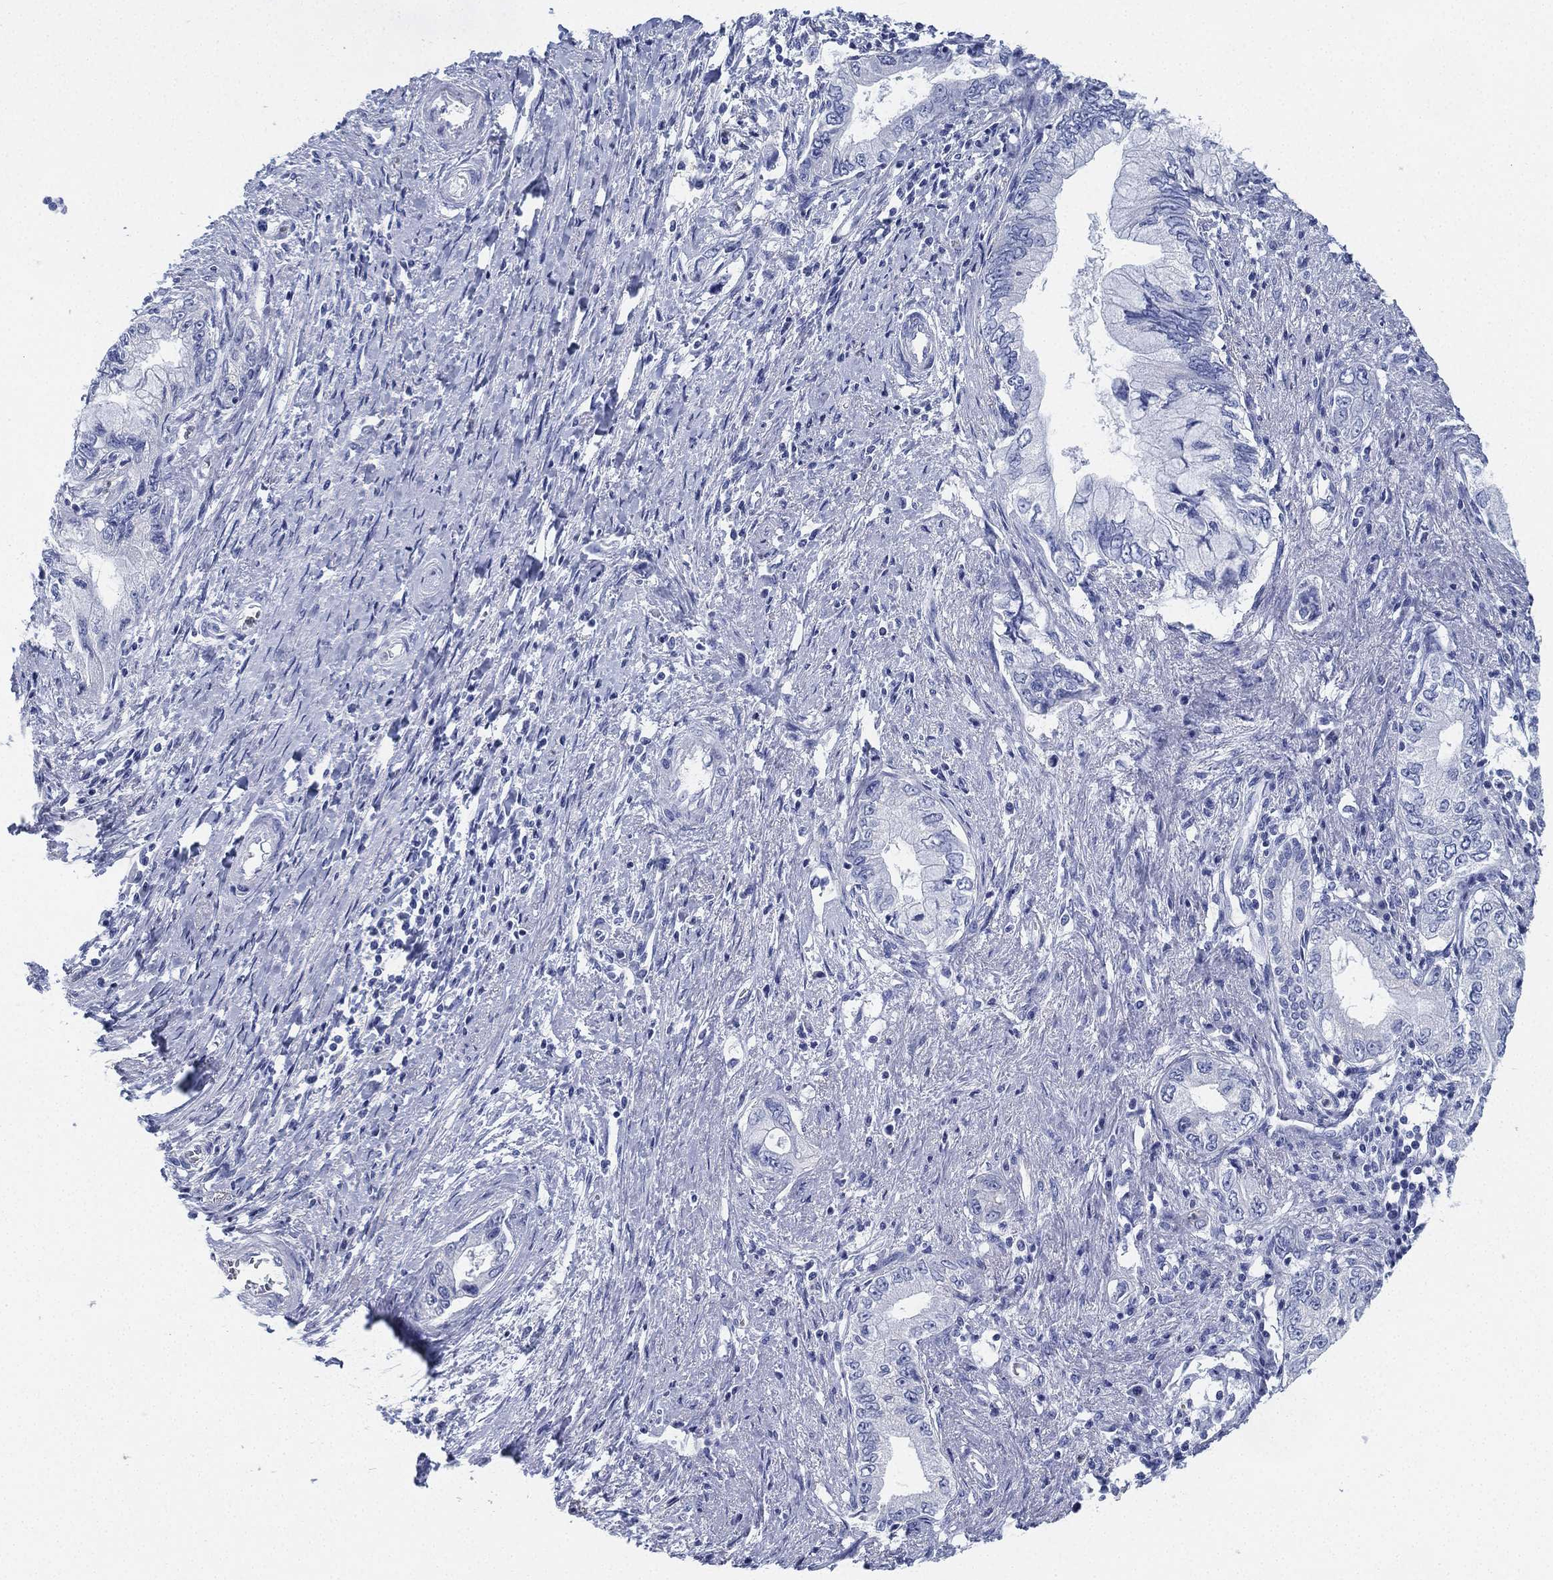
{"staining": {"intensity": "negative", "quantity": "none", "location": "none"}, "tissue": "pancreatic cancer", "cell_type": "Tumor cells", "image_type": "cancer", "snomed": [{"axis": "morphology", "description": "Adenocarcinoma, NOS"}, {"axis": "topography", "description": "Pancreas"}], "caption": "DAB immunohistochemical staining of pancreatic cancer (adenocarcinoma) exhibits no significant positivity in tumor cells.", "gene": "DEFB121", "patient": {"sex": "female", "age": 73}}